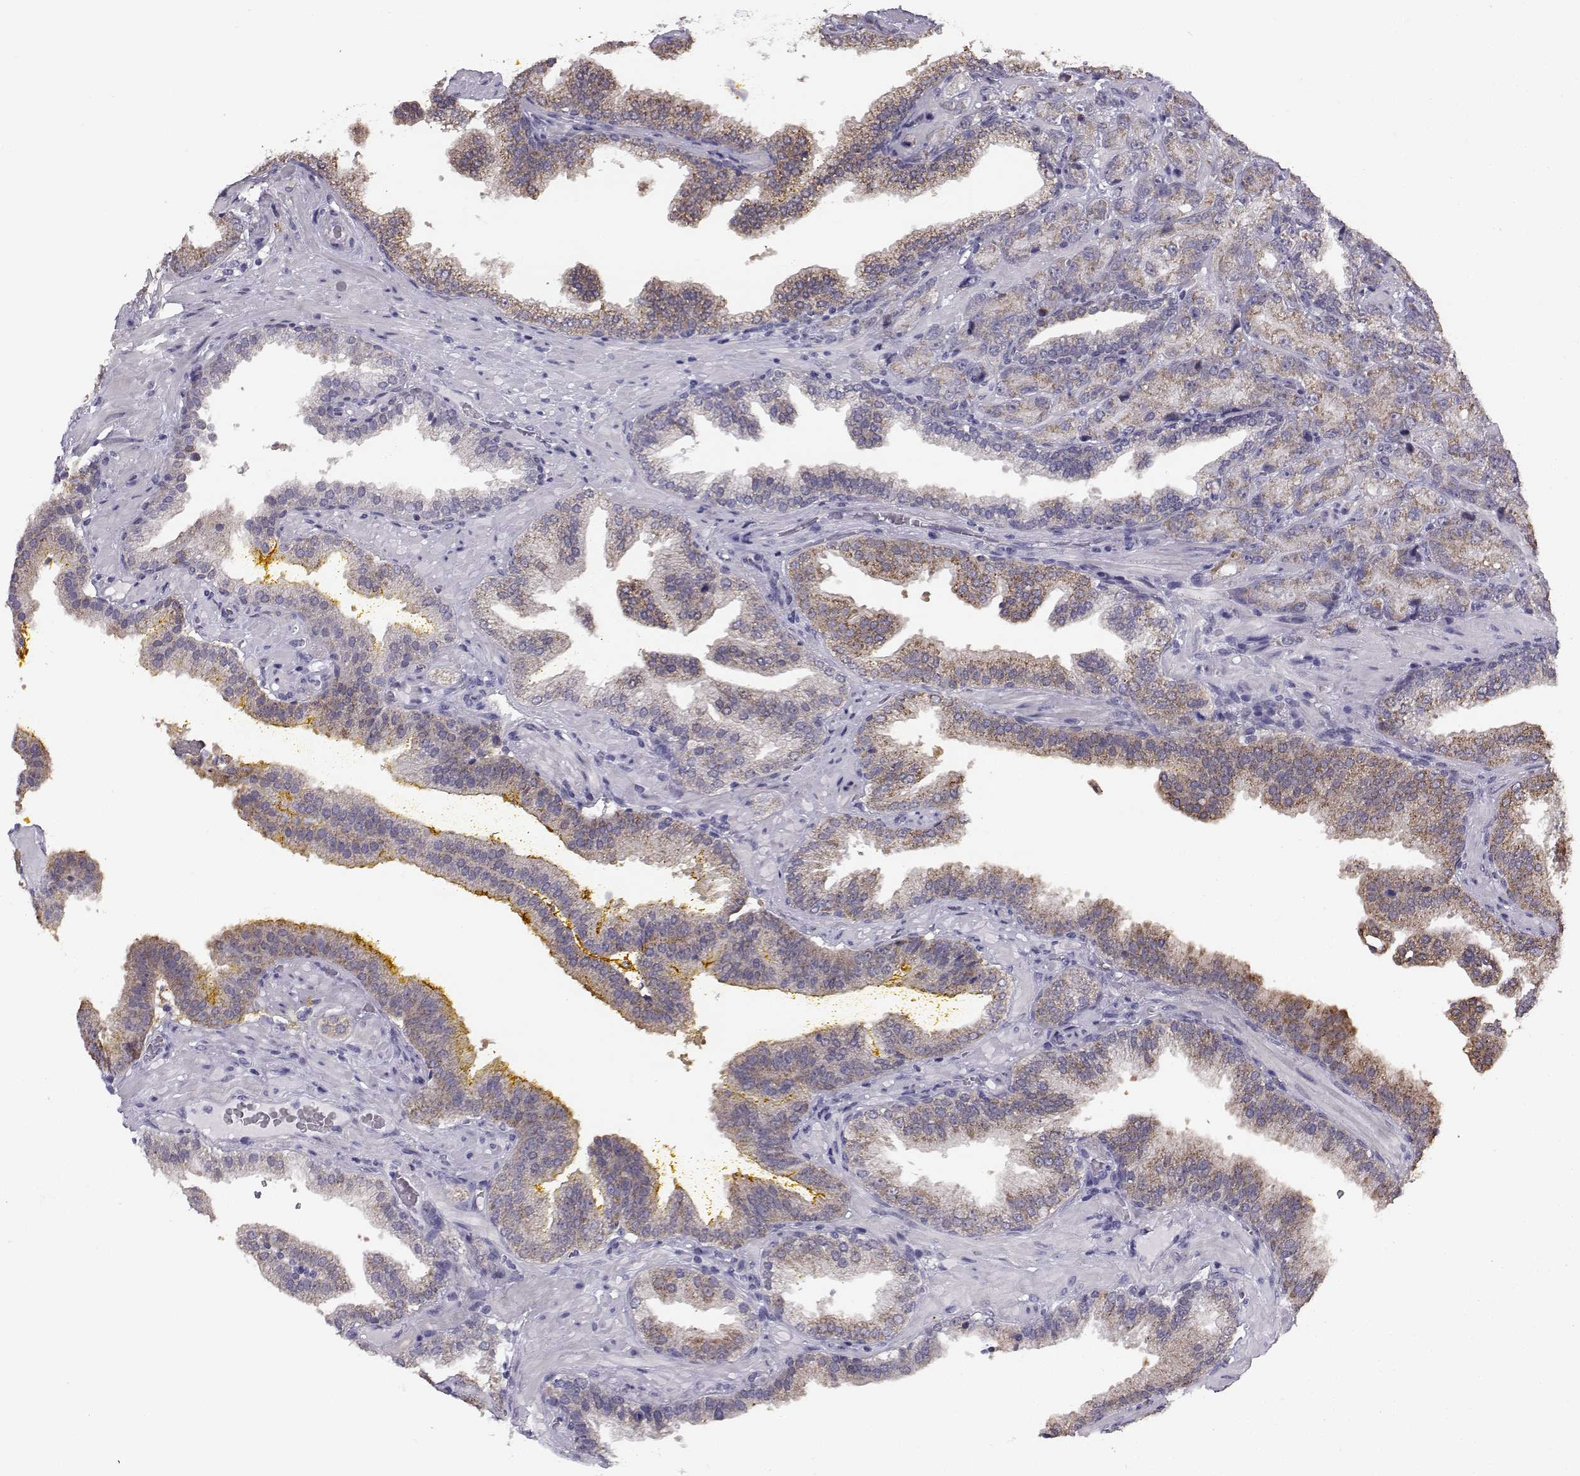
{"staining": {"intensity": "moderate", "quantity": "<25%", "location": "cytoplasmic/membranous"}, "tissue": "prostate cancer", "cell_type": "Tumor cells", "image_type": "cancer", "snomed": [{"axis": "morphology", "description": "Adenocarcinoma, NOS"}, {"axis": "topography", "description": "Prostate"}], "caption": "Tumor cells show low levels of moderate cytoplasmic/membranous expression in about <25% of cells in prostate cancer (adenocarcinoma).", "gene": "KCNMB4", "patient": {"sex": "male", "age": 63}}